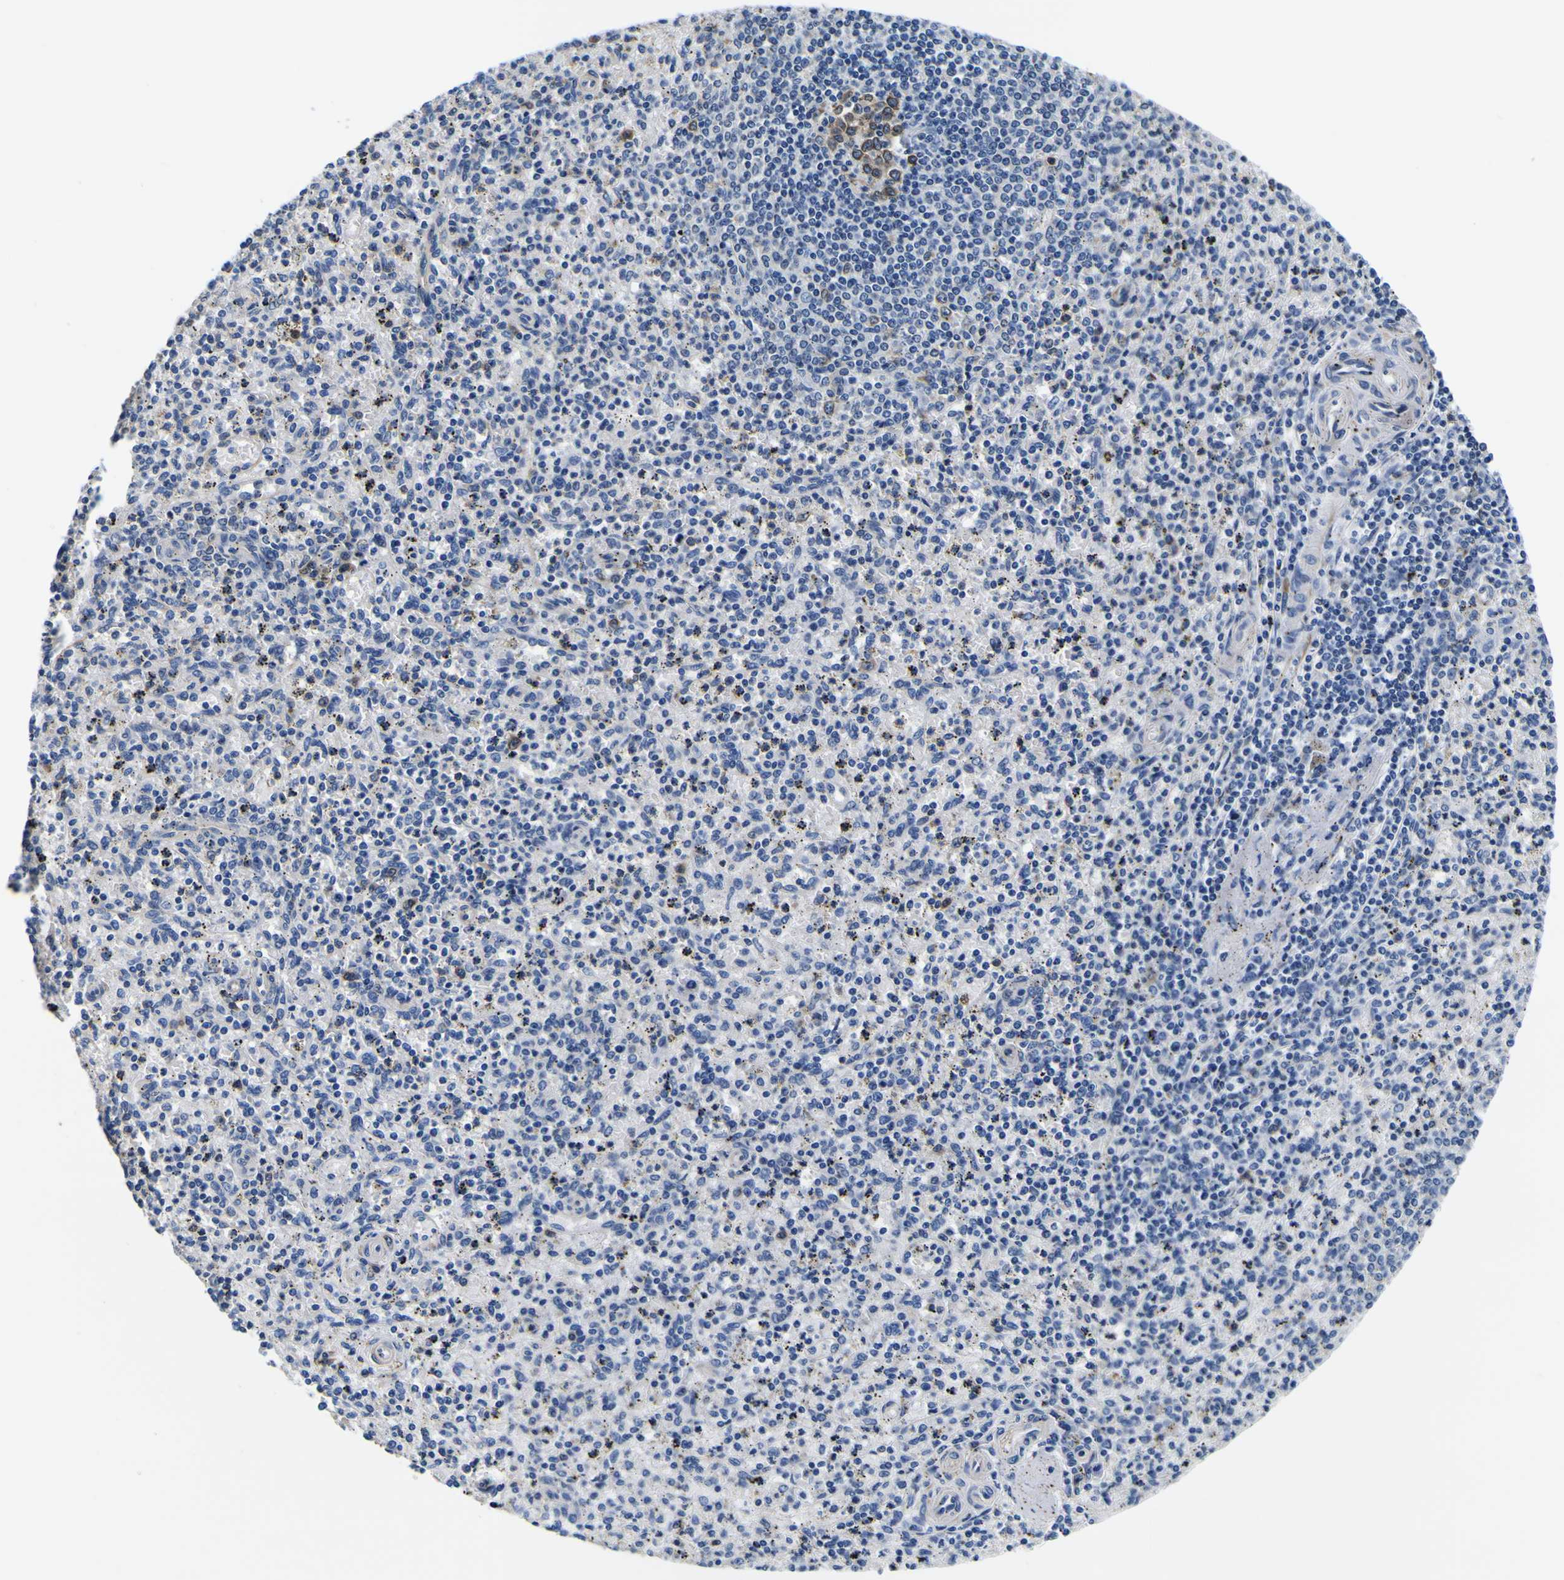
{"staining": {"intensity": "weak", "quantity": "<25%", "location": "cytoplasmic/membranous"}, "tissue": "spleen", "cell_type": "Cells in red pulp", "image_type": "normal", "snomed": [{"axis": "morphology", "description": "Normal tissue, NOS"}, {"axis": "topography", "description": "Spleen"}], "caption": "This is a micrograph of immunohistochemistry staining of normal spleen, which shows no expression in cells in red pulp. (Stains: DAB (3,3'-diaminobenzidine) IHC with hematoxylin counter stain, Microscopy: brightfield microscopy at high magnification).", "gene": "TUBA1B", "patient": {"sex": "male", "age": 72}}